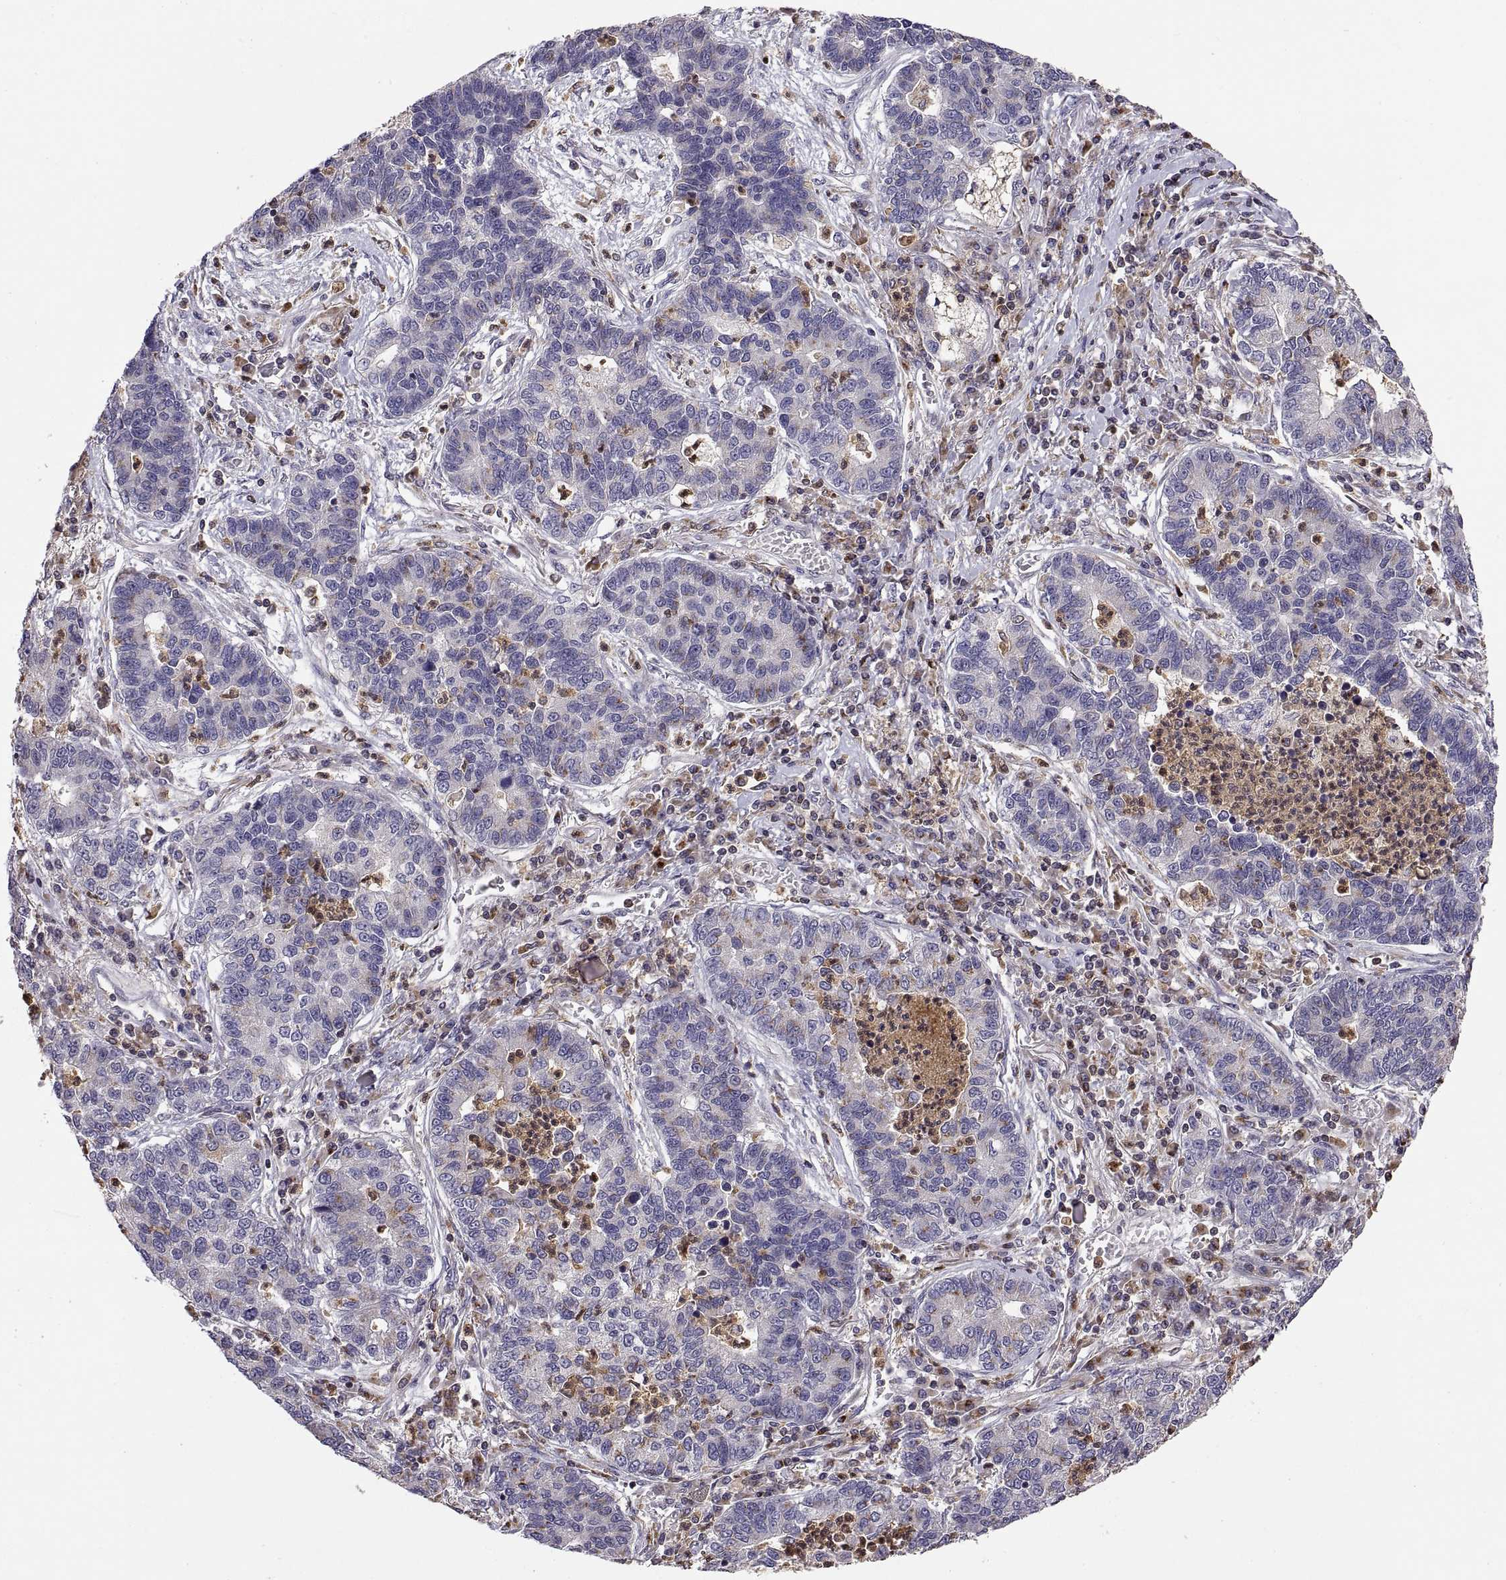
{"staining": {"intensity": "negative", "quantity": "none", "location": "none"}, "tissue": "lung cancer", "cell_type": "Tumor cells", "image_type": "cancer", "snomed": [{"axis": "morphology", "description": "Adenocarcinoma, NOS"}, {"axis": "topography", "description": "Lung"}], "caption": "This histopathology image is of adenocarcinoma (lung) stained with immunohistochemistry to label a protein in brown with the nuclei are counter-stained blue. There is no positivity in tumor cells.", "gene": "ACAP1", "patient": {"sex": "female", "age": 57}}